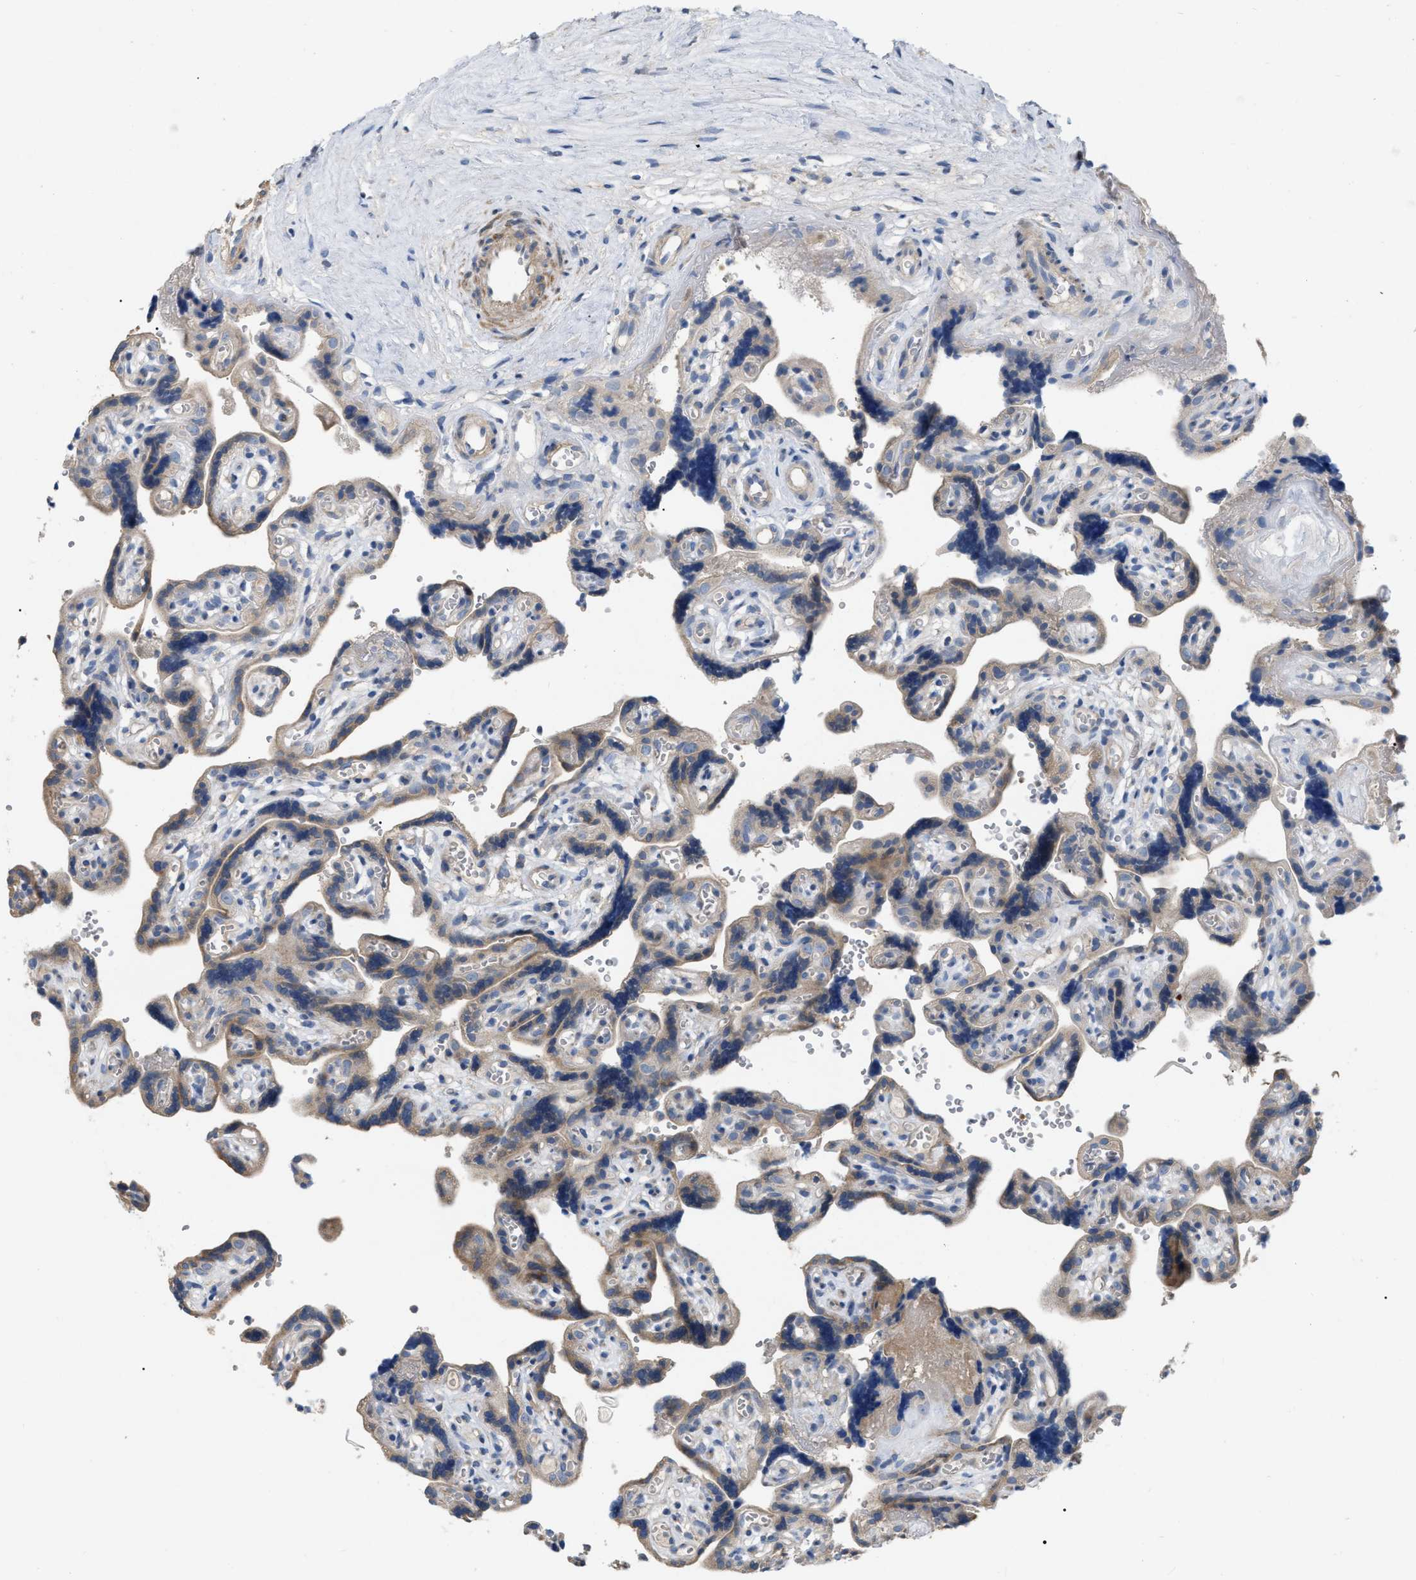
{"staining": {"intensity": "weak", "quantity": ">75%", "location": "cytoplasmic/membranous"}, "tissue": "placenta", "cell_type": "Trophoblastic cells", "image_type": "normal", "snomed": [{"axis": "morphology", "description": "Normal tissue, NOS"}, {"axis": "topography", "description": "Placenta"}], "caption": "The photomicrograph displays staining of unremarkable placenta, revealing weak cytoplasmic/membranous protein positivity (brown color) within trophoblastic cells.", "gene": "DHX58", "patient": {"sex": "female", "age": 30}}